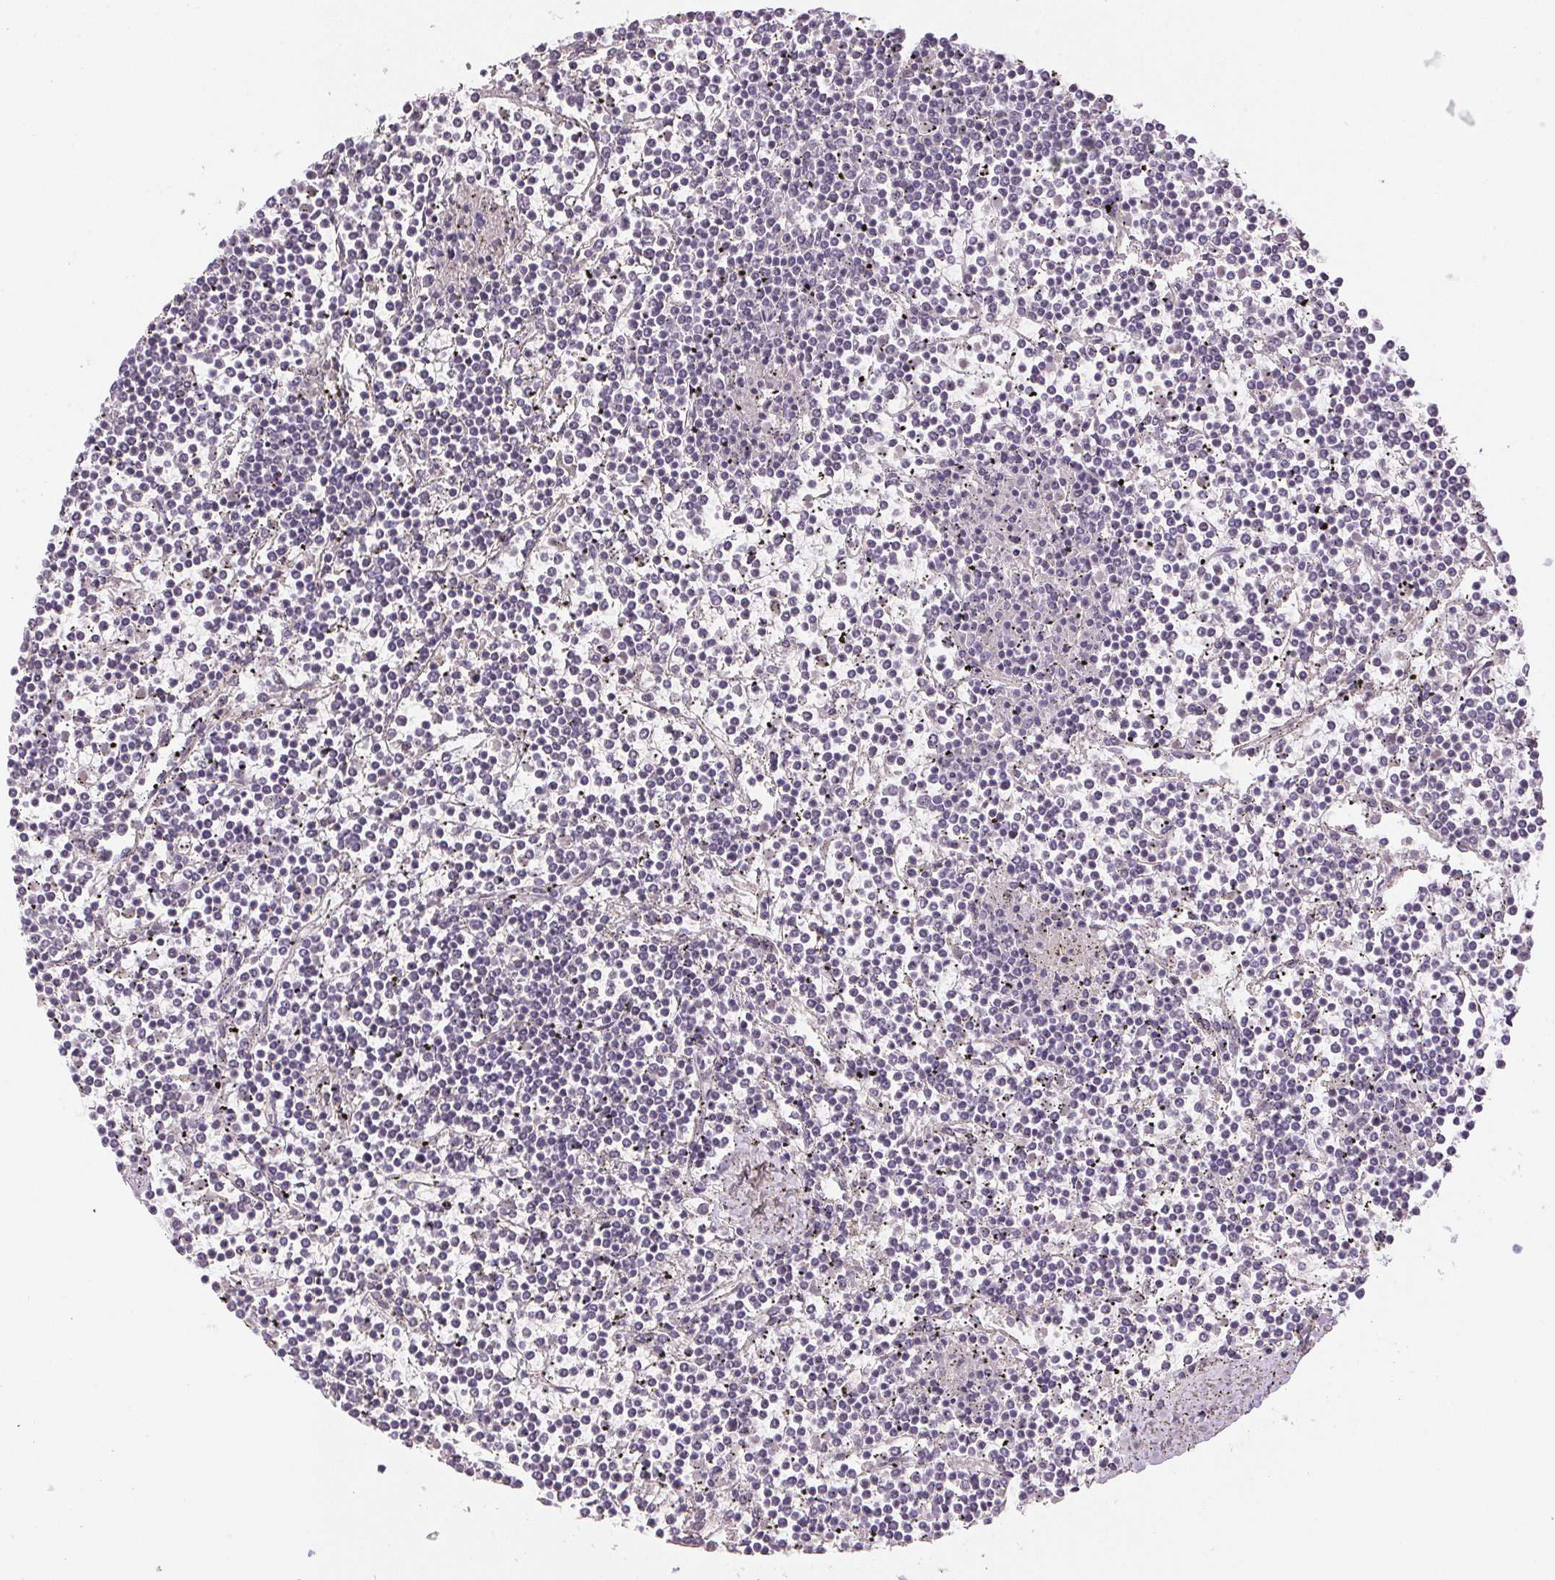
{"staining": {"intensity": "negative", "quantity": "none", "location": "none"}, "tissue": "lymphoma", "cell_type": "Tumor cells", "image_type": "cancer", "snomed": [{"axis": "morphology", "description": "Malignant lymphoma, non-Hodgkin's type, Low grade"}, {"axis": "topography", "description": "Spleen"}], "caption": "A histopathology image of human lymphoma is negative for staining in tumor cells.", "gene": "SMYD1", "patient": {"sex": "female", "age": 19}}